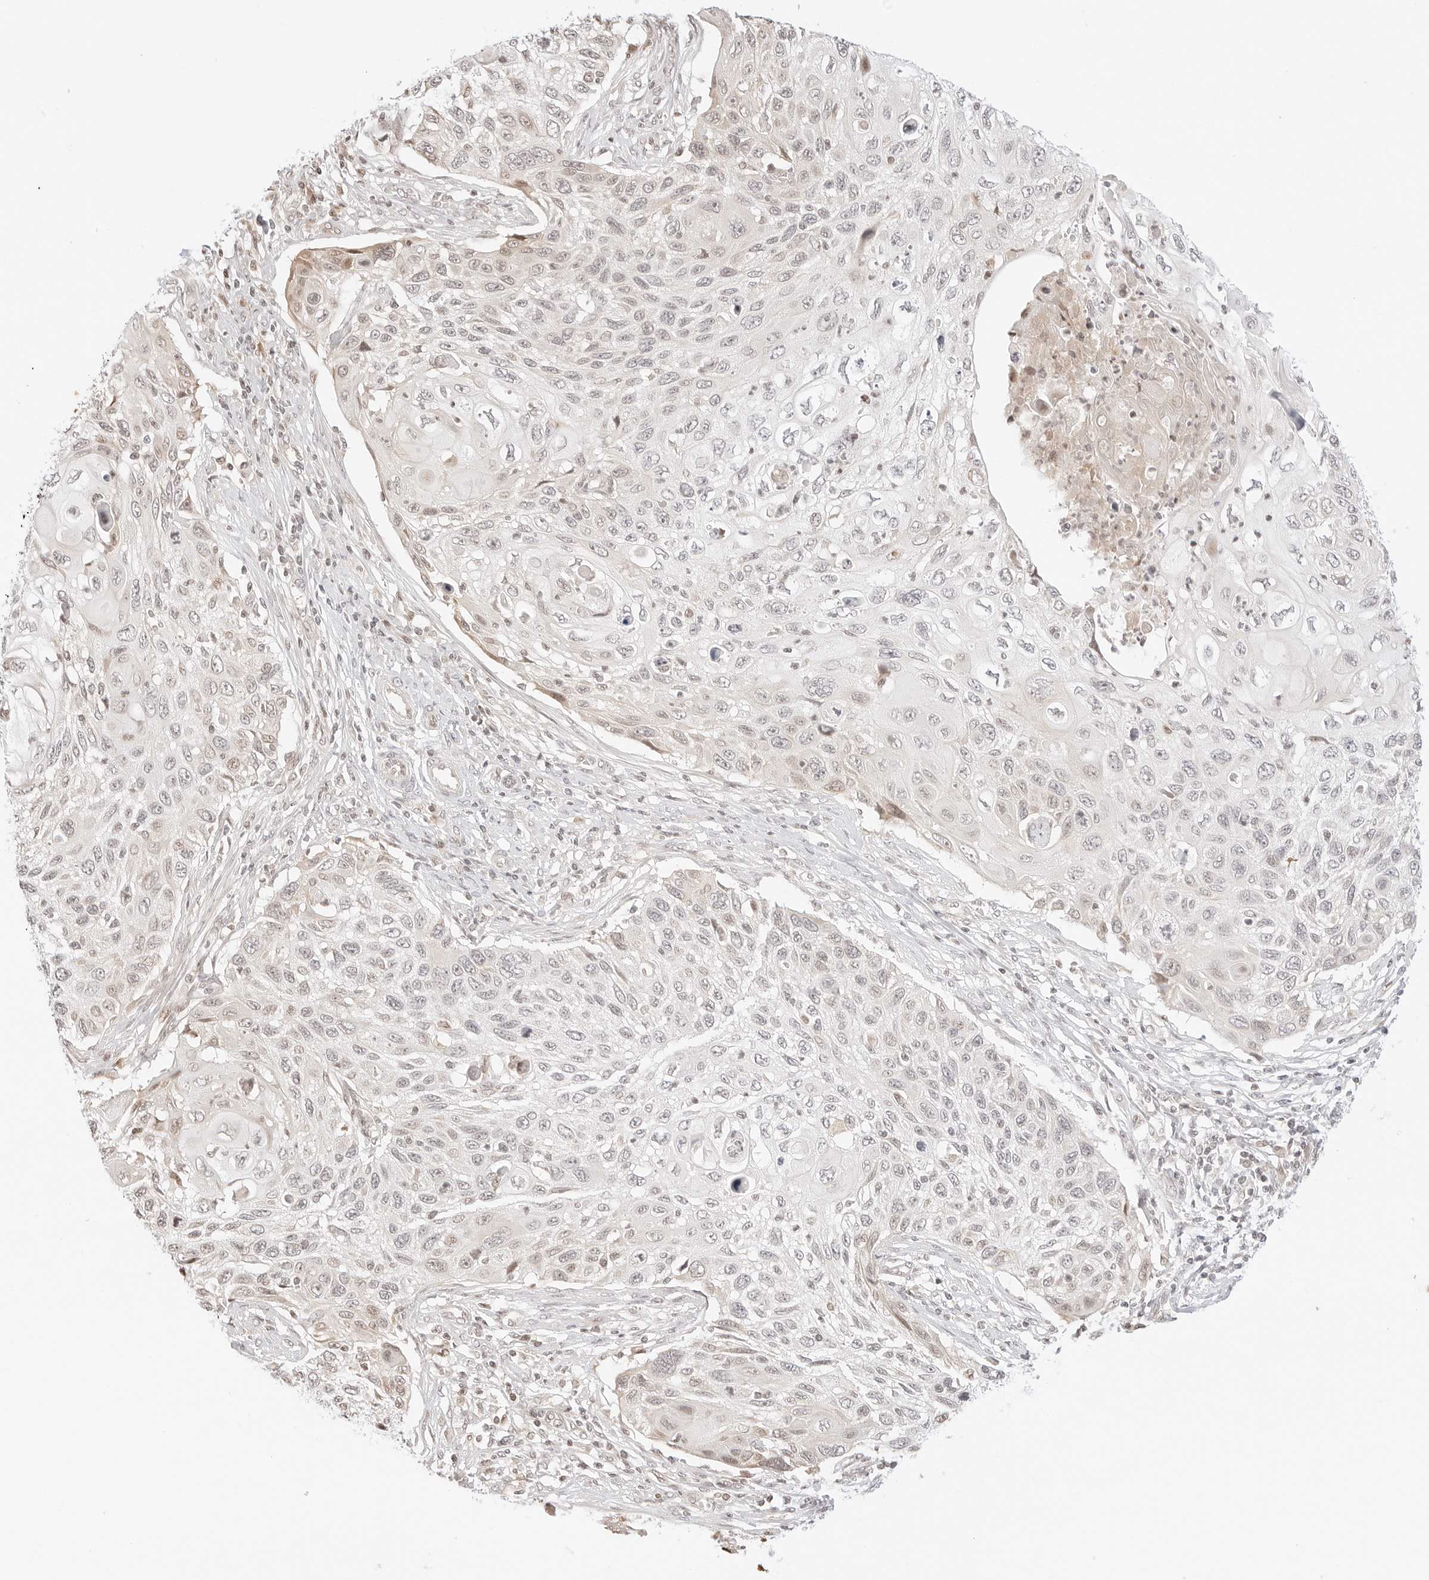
{"staining": {"intensity": "negative", "quantity": "none", "location": "none"}, "tissue": "cervical cancer", "cell_type": "Tumor cells", "image_type": "cancer", "snomed": [{"axis": "morphology", "description": "Squamous cell carcinoma, NOS"}, {"axis": "topography", "description": "Cervix"}], "caption": "An immunohistochemistry (IHC) micrograph of cervical cancer is shown. There is no staining in tumor cells of cervical cancer.", "gene": "RPS6KL1", "patient": {"sex": "female", "age": 70}}